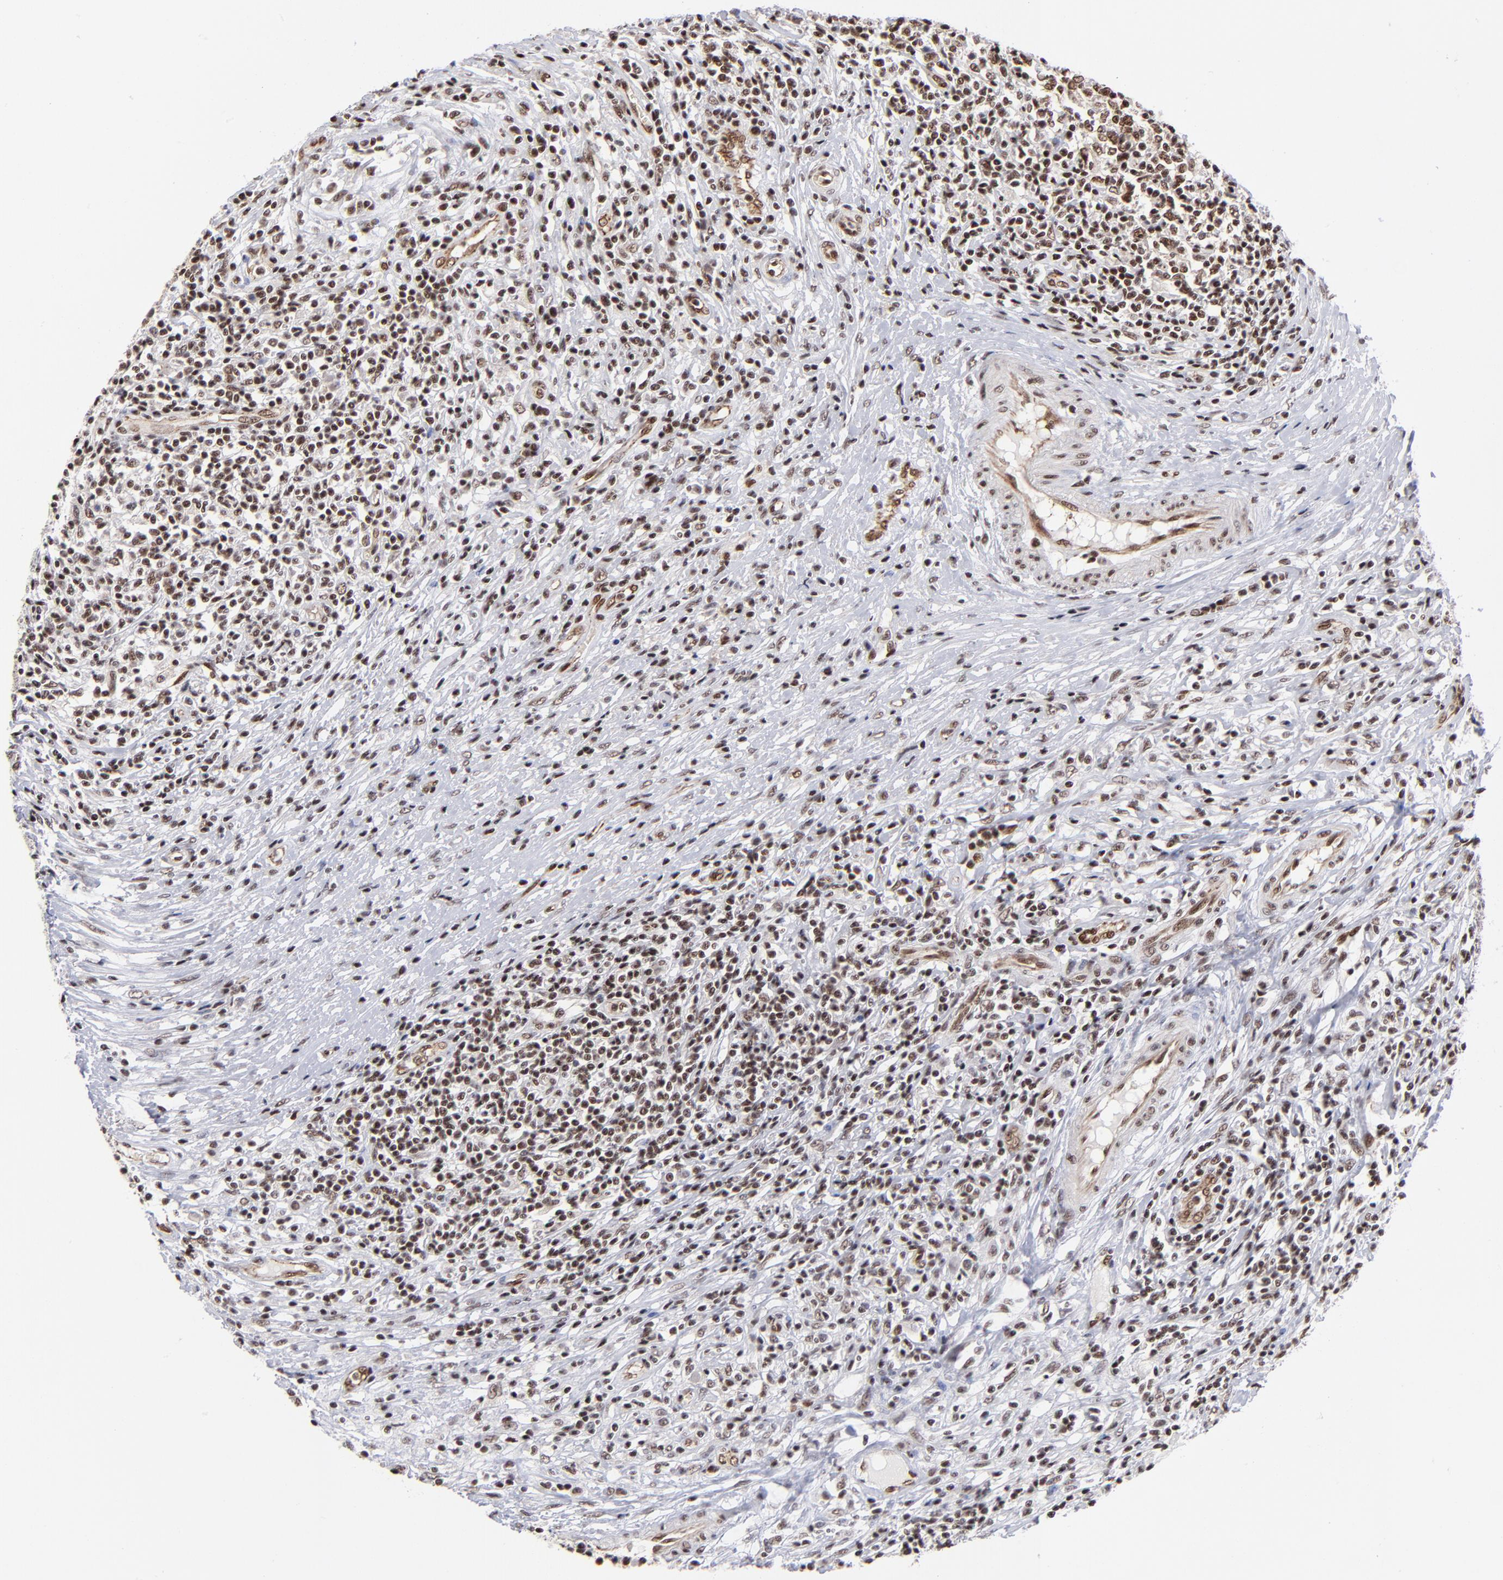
{"staining": {"intensity": "moderate", "quantity": ">75%", "location": "nuclear"}, "tissue": "lymphoma", "cell_type": "Tumor cells", "image_type": "cancer", "snomed": [{"axis": "morphology", "description": "Malignant lymphoma, non-Hodgkin's type, High grade"}, {"axis": "topography", "description": "Lymph node"}], "caption": "This is an image of IHC staining of malignant lymphoma, non-Hodgkin's type (high-grade), which shows moderate positivity in the nuclear of tumor cells.", "gene": "GABPA", "patient": {"sex": "female", "age": 84}}